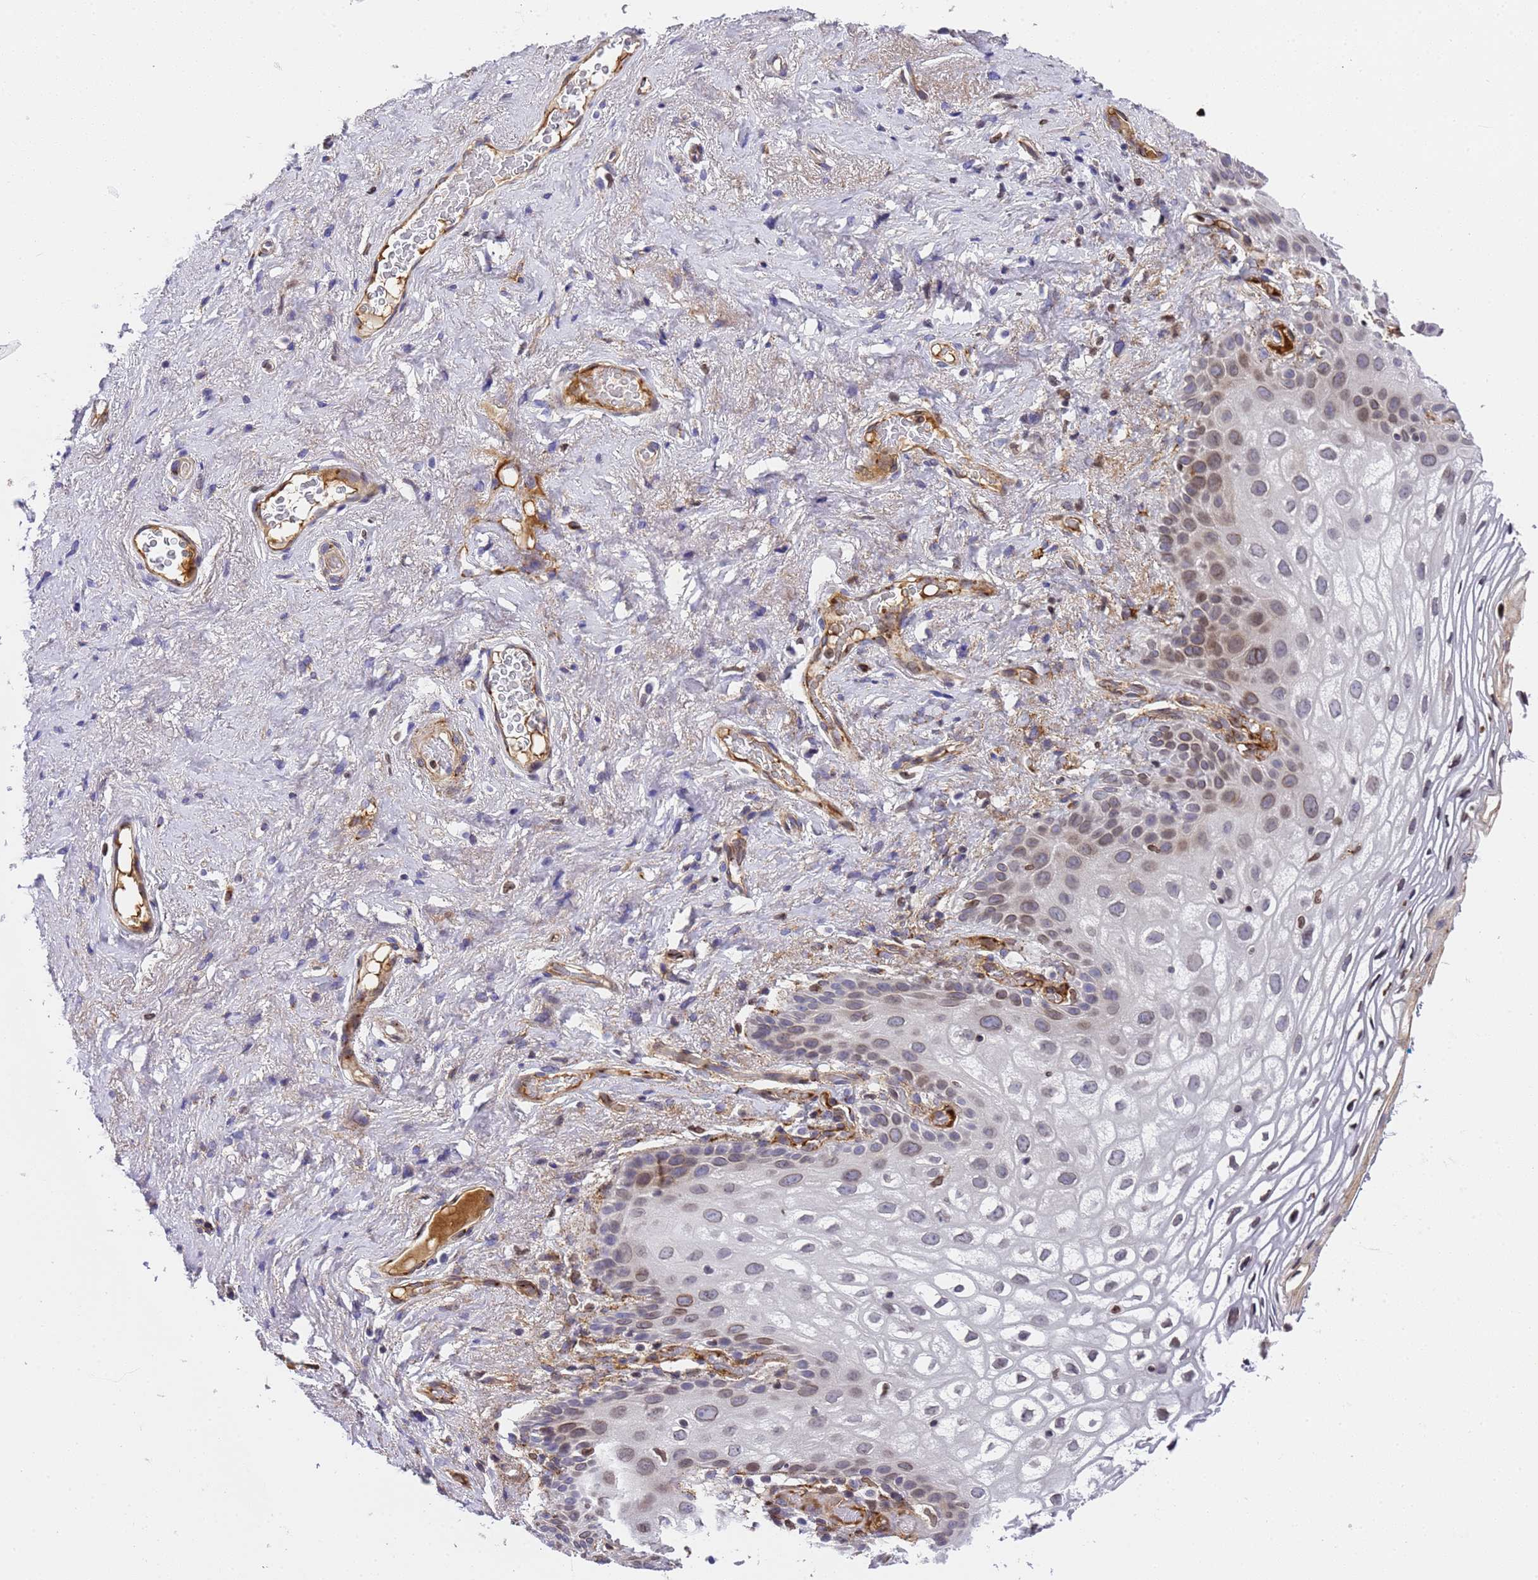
{"staining": {"intensity": "moderate", "quantity": "<25%", "location": "nuclear"}, "tissue": "vagina", "cell_type": "Squamous epithelial cells", "image_type": "normal", "snomed": [{"axis": "morphology", "description": "Normal tissue, NOS"}, {"axis": "topography", "description": "Vagina"}], "caption": "DAB (3,3'-diaminobenzidine) immunohistochemical staining of unremarkable vagina demonstrates moderate nuclear protein staining in approximately <25% of squamous epithelial cells. The staining is performed using DAB brown chromogen to label protein expression. The nuclei are counter-stained blue using hematoxylin.", "gene": "IGFBP7", "patient": {"sex": "female", "age": 68}}